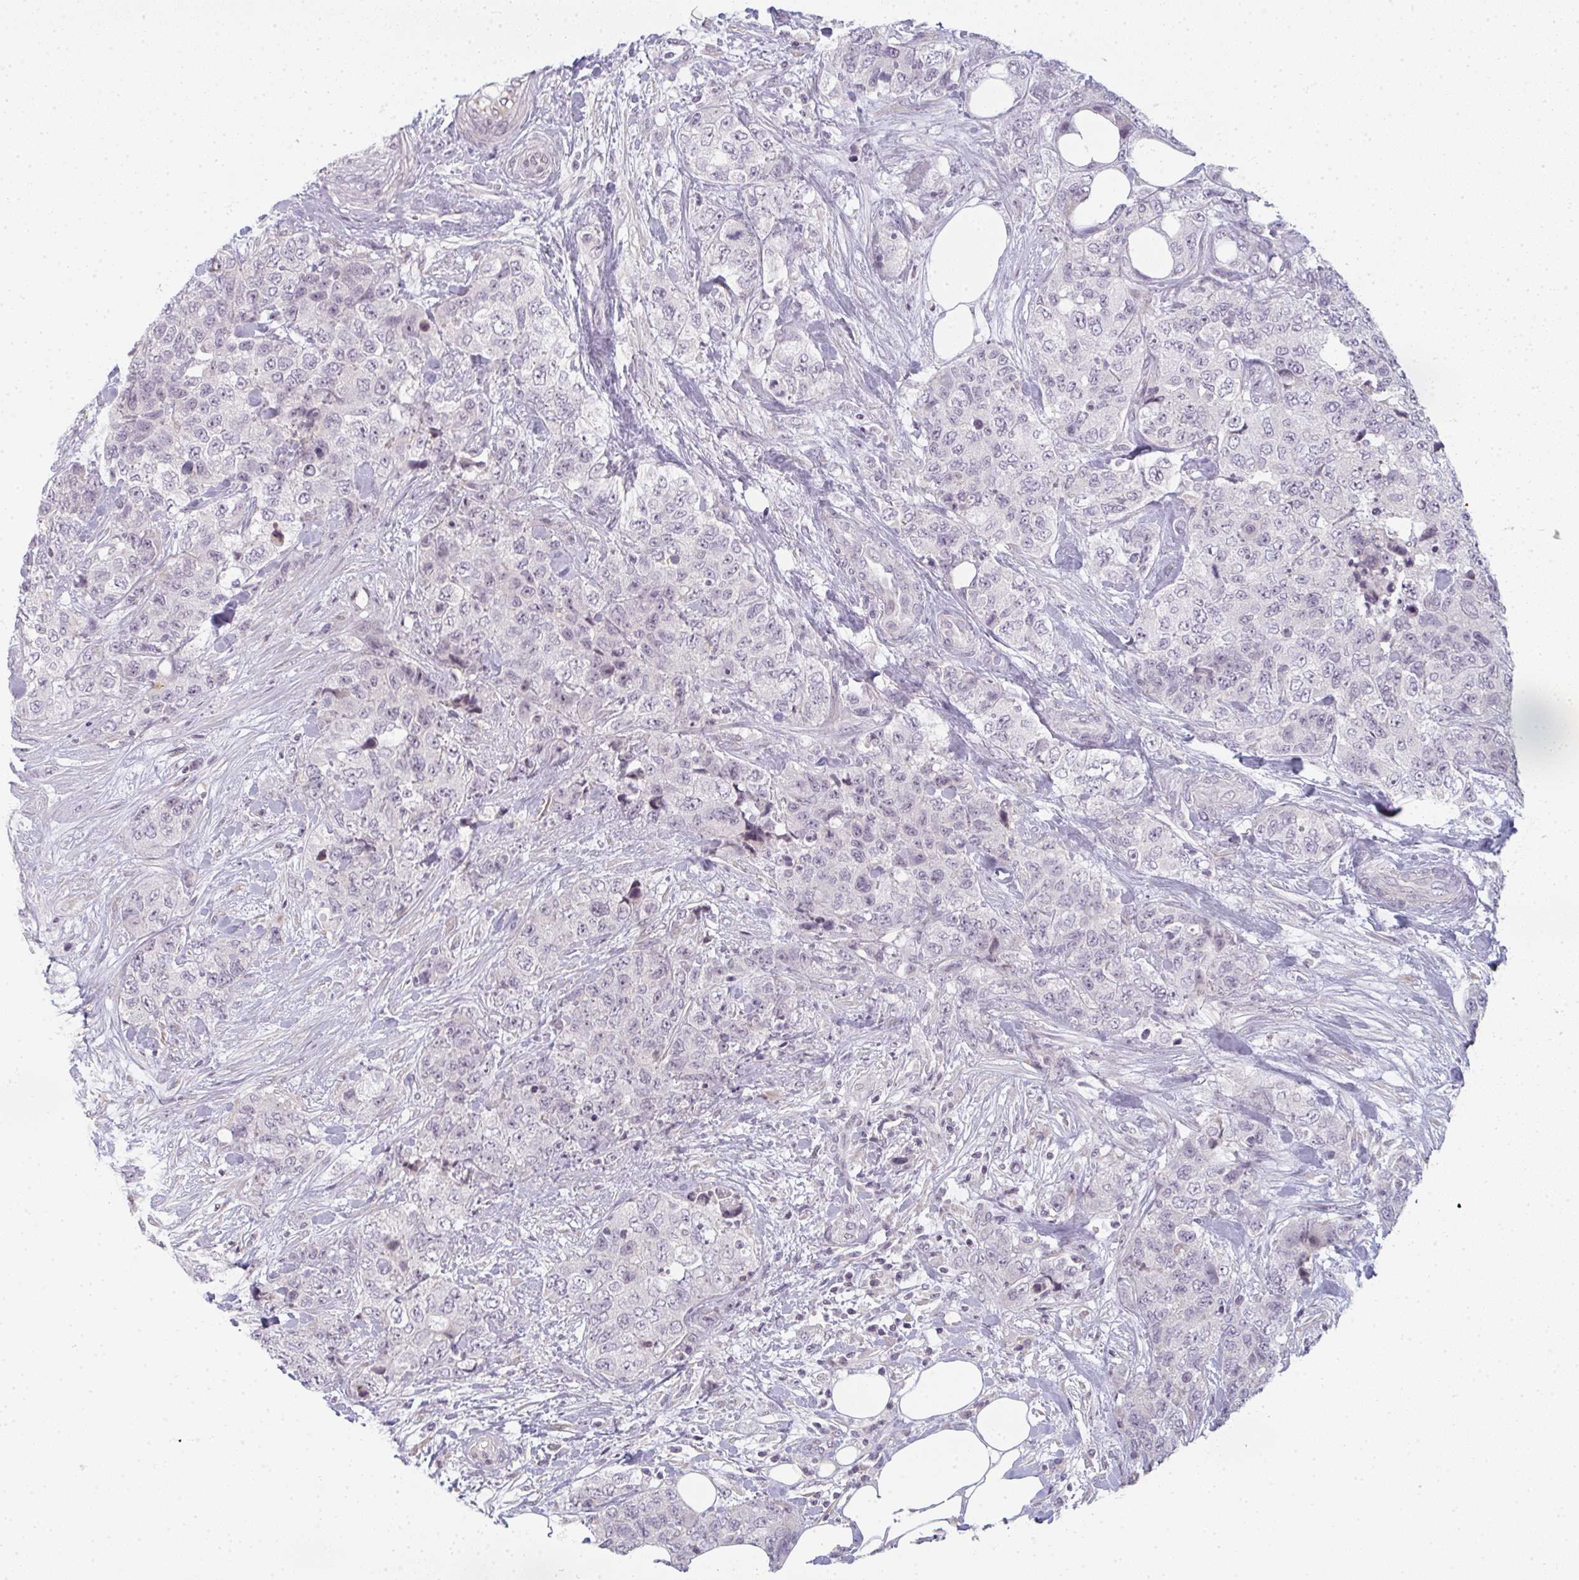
{"staining": {"intensity": "negative", "quantity": "none", "location": "none"}, "tissue": "urothelial cancer", "cell_type": "Tumor cells", "image_type": "cancer", "snomed": [{"axis": "morphology", "description": "Urothelial carcinoma, High grade"}, {"axis": "topography", "description": "Urinary bladder"}], "caption": "Micrograph shows no protein positivity in tumor cells of urothelial carcinoma (high-grade) tissue. The staining was performed using DAB to visualize the protein expression in brown, while the nuclei were stained in blue with hematoxylin (Magnification: 20x).", "gene": "RBBP6", "patient": {"sex": "female", "age": 78}}